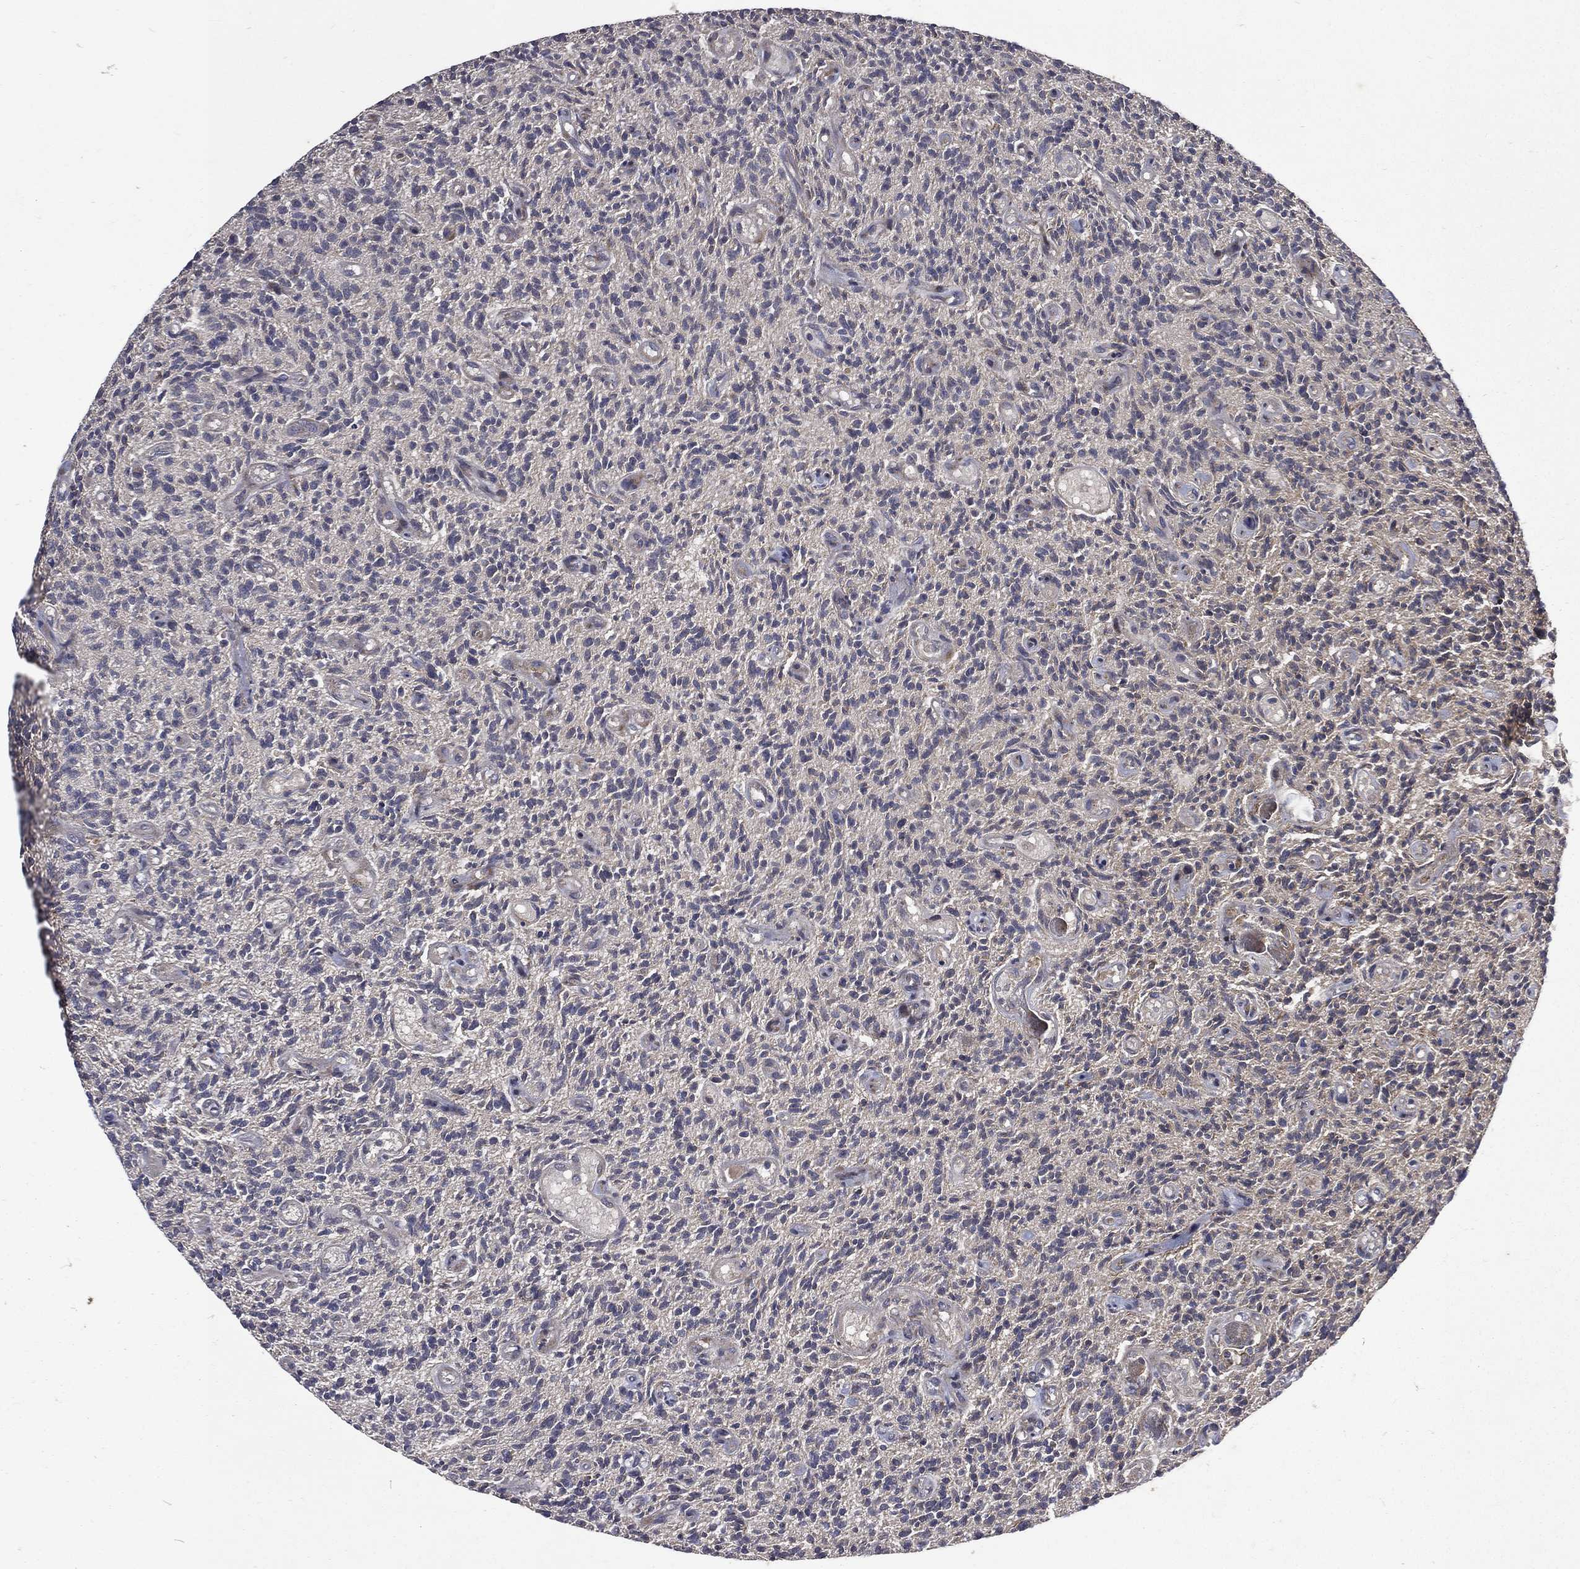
{"staining": {"intensity": "strong", "quantity": "25%-75%", "location": "cytoplasmic/membranous,nuclear"}, "tissue": "glioma", "cell_type": "Tumor cells", "image_type": "cancer", "snomed": [{"axis": "morphology", "description": "Glioma, malignant, High grade"}, {"axis": "topography", "description": "Brain"}], "caption": "A micrograph of human glioma stained for a protein shows strong cytoplasmic/membranous and nuclear brown staining in tumor cells. The protein of interest is shown in brown color, while the nuclei are stained blue.", "gene": "RAB11FIP4", "patient": {"sex": "male", "age": 64}}